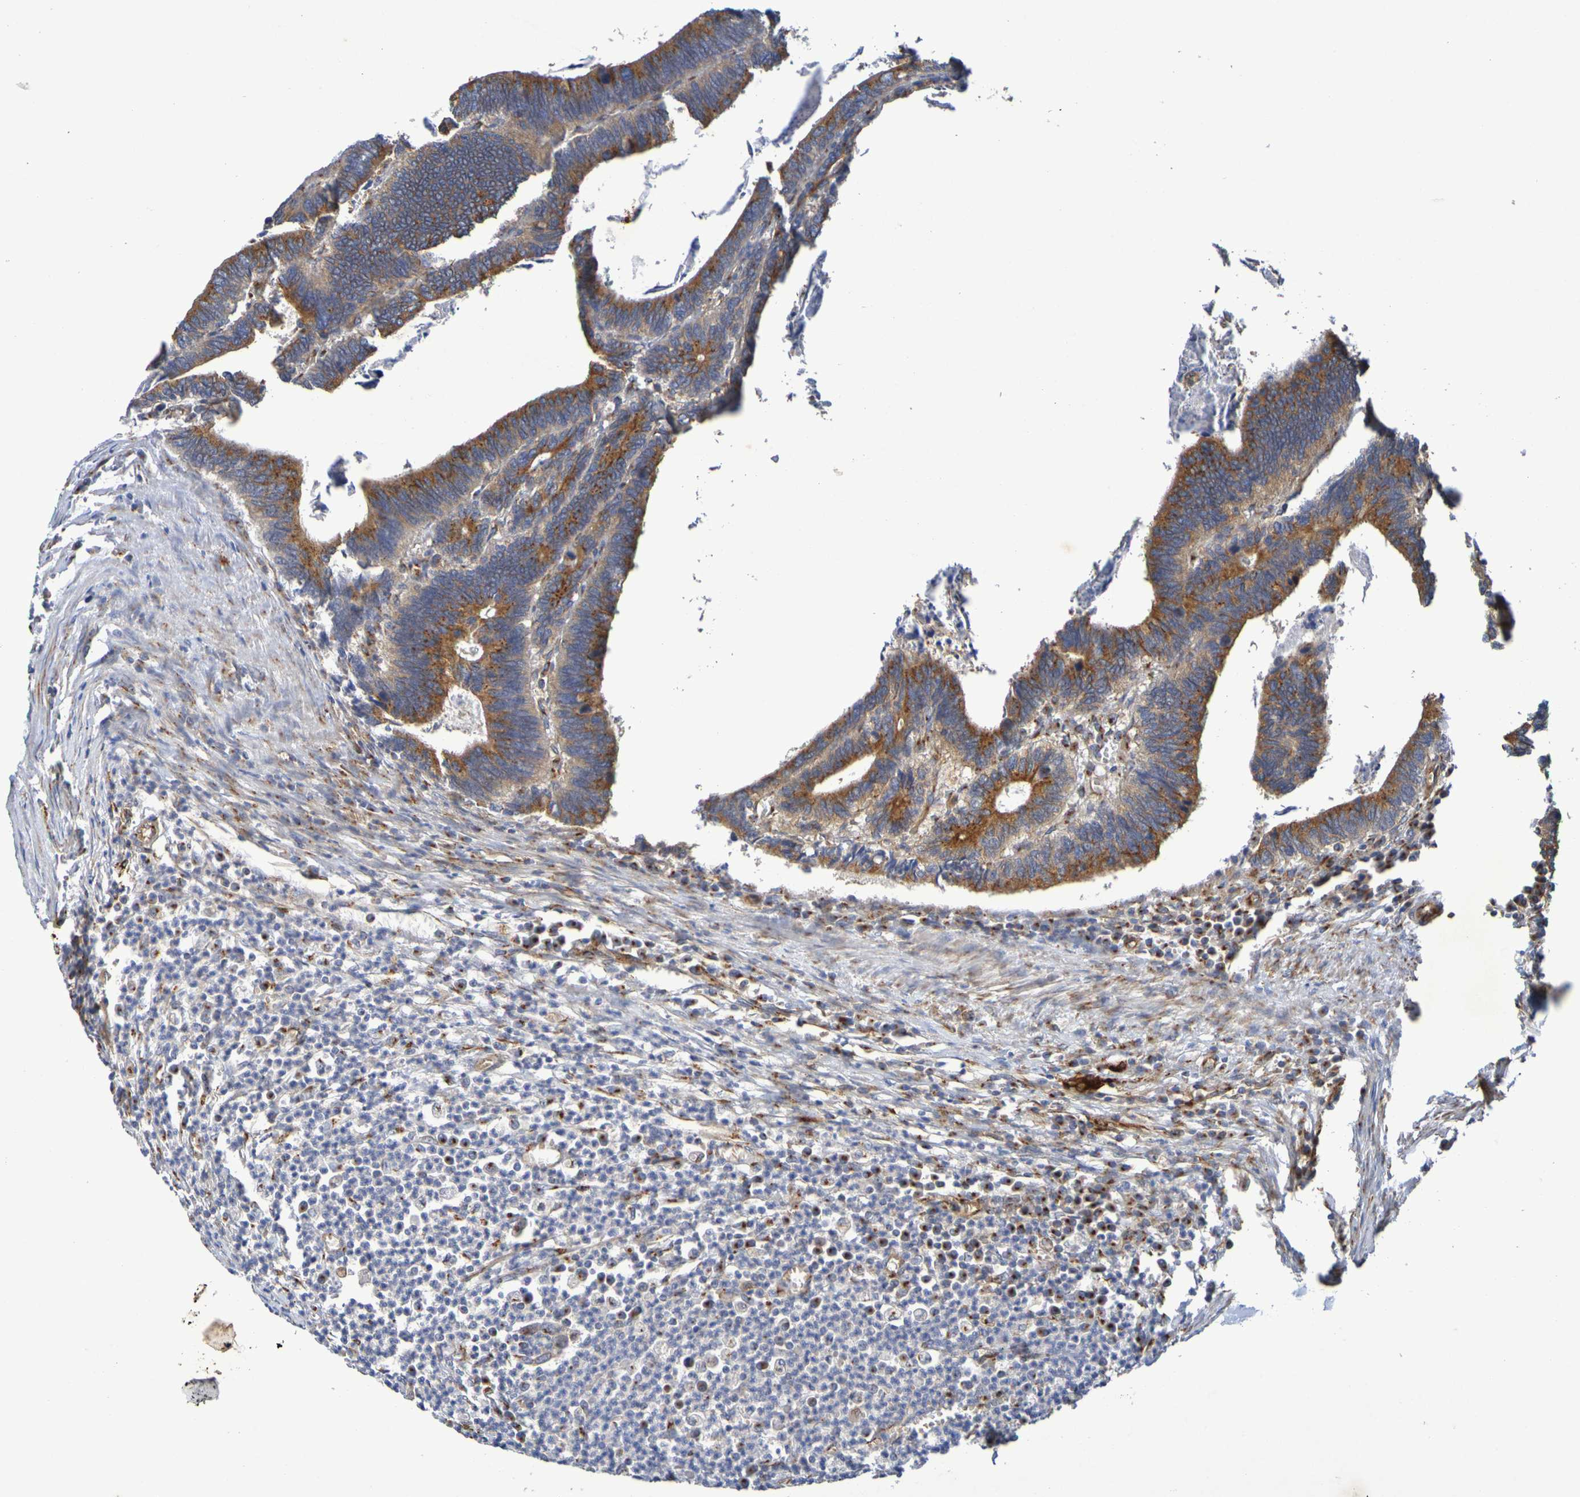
{"staining": {"intensity": "moderate", "quantity": ">75%", "location": "cytoplasmic/membranous"}, "tissue": "colorectal cancer", "cell_type": "Tumor cells", "image_type": "cancer", "snomed": [{"axis": "morphology", "description": "Adenocarcinoma, NOS"}, {"axis": "topography", "description": "Colon"}], "caption": "Immunohistochemical staining of colorectal cancer demonstrates medium levels of moderate cytoplasmic/membranous positivity in about >75% of tumor cells. (Brightfield microscopy of DAB IHC at high magnification).", "gene": "DCP2", "patient": {"sex": "male", "age": 72}}